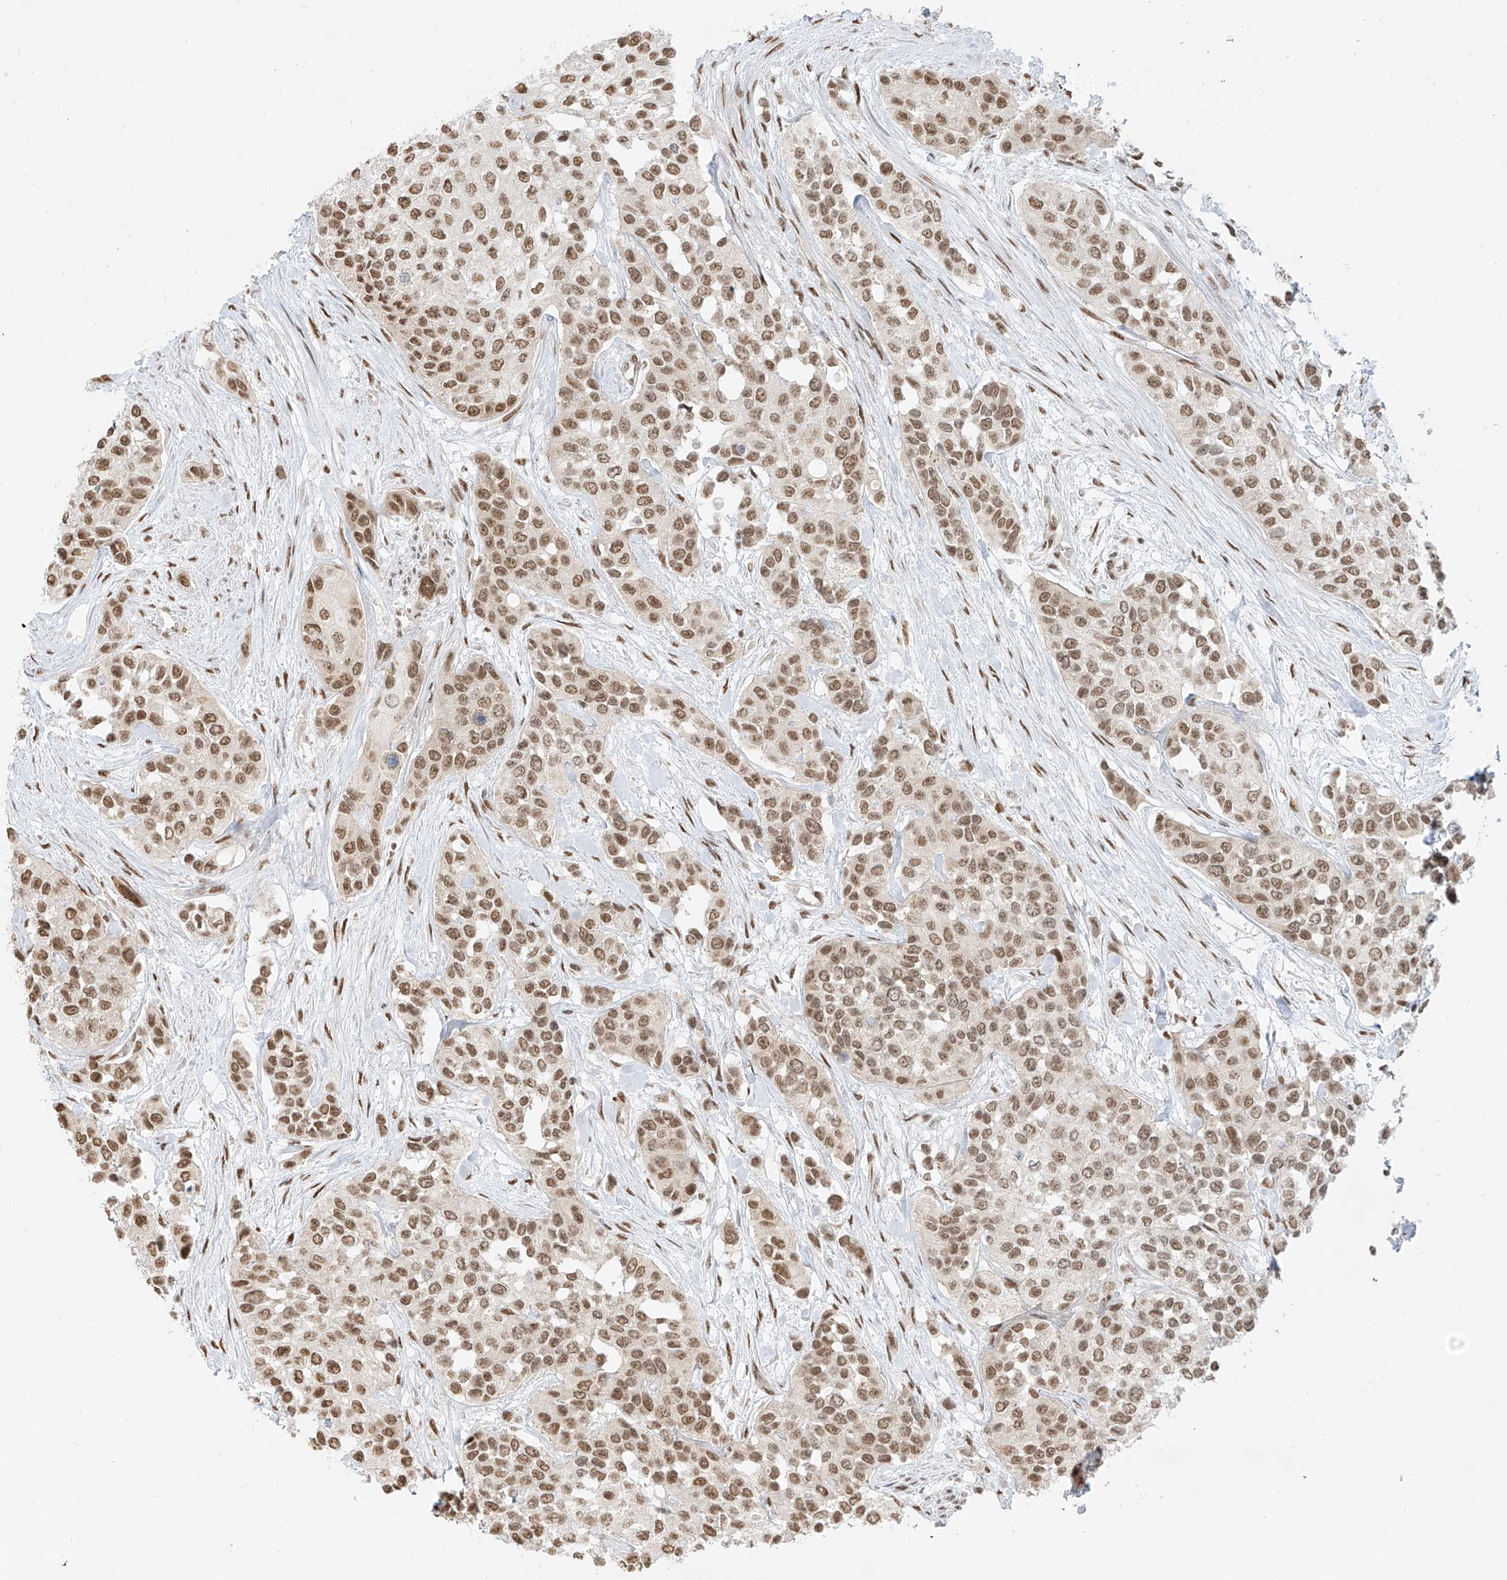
{"staining": {"intensity": "moderate", "quantity": ">75%", "location": "nuclear"}, "tissue": "urothelial cancer", "cell_type": "Tumor cells", "image_type": "cancer", "snomed": [{"axis": "morphology", "description": "Normal tissue, NOS"}, {"axis": "morphology", "description": "Urothelial carcinoma, High grade"}, {"axis": "topography", "description": "Vascular tissue"}, {"axis": "topography", "description": "Urinary bladder"}], "caption": "High-power microscopy captured an IHC micrograph of urothelial cancer, revealing moderate nuclear staining in about >75% of tumor cells.", "gene": "NHSL1", "patient": {"sex": "female", "age": 56}}